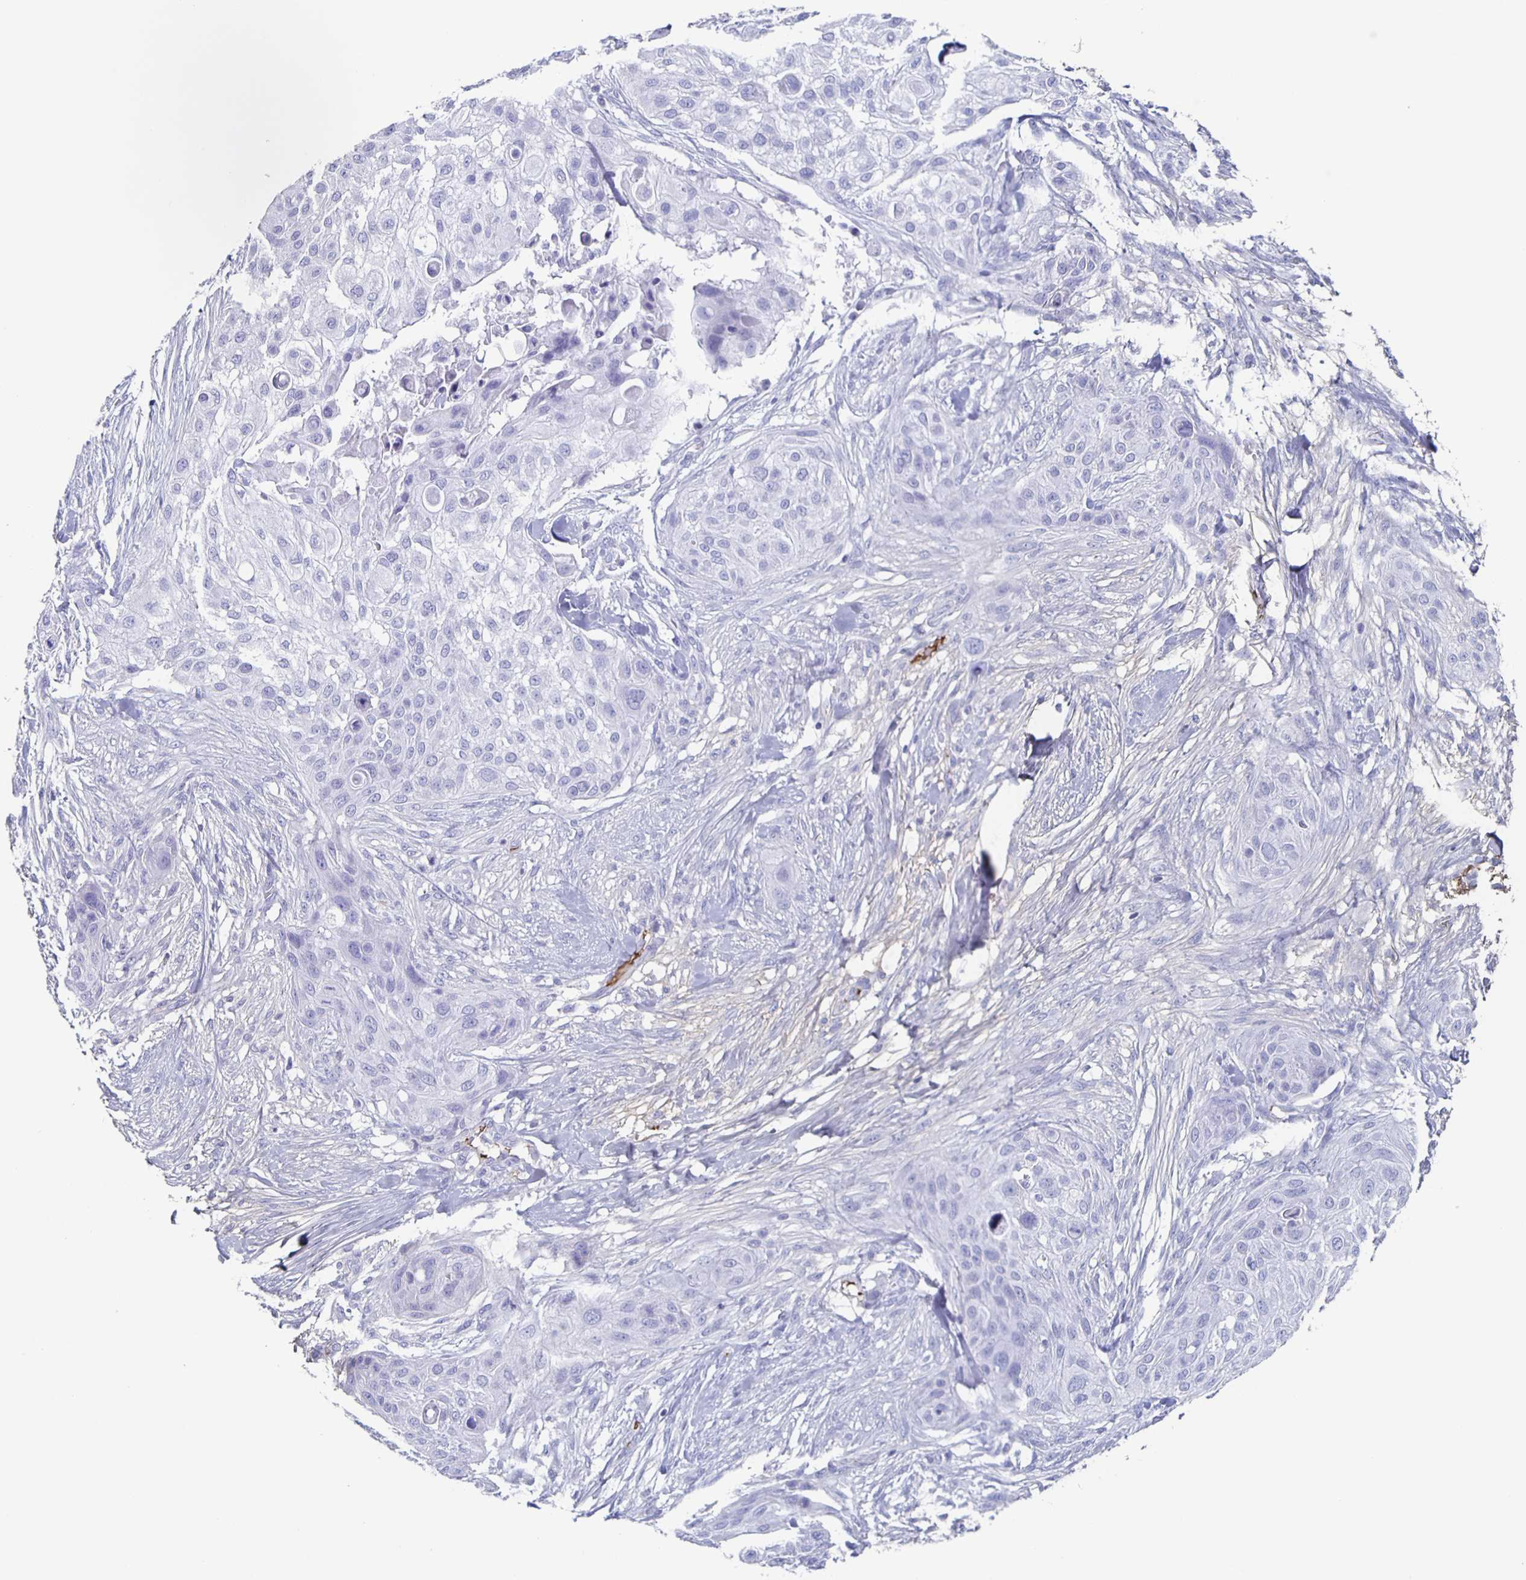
{"staining": {"intensity": "negative", "quantity": "none", "location": "none"}, "tissue": "skin cancer", "cell_type": "Tumor cells", "image_type": "cancer", "snomed": [{"axis": "morphology", "description": "Squamous cell carcinoma, NOS"}, {"axis": "topography", "description": "Skin"}], "caption": "Tumor cells are negative for protein expression in human skin squamous cell carcinoma.", "gene": "FGA", "patient": {"sex": "female", "age": 87}}